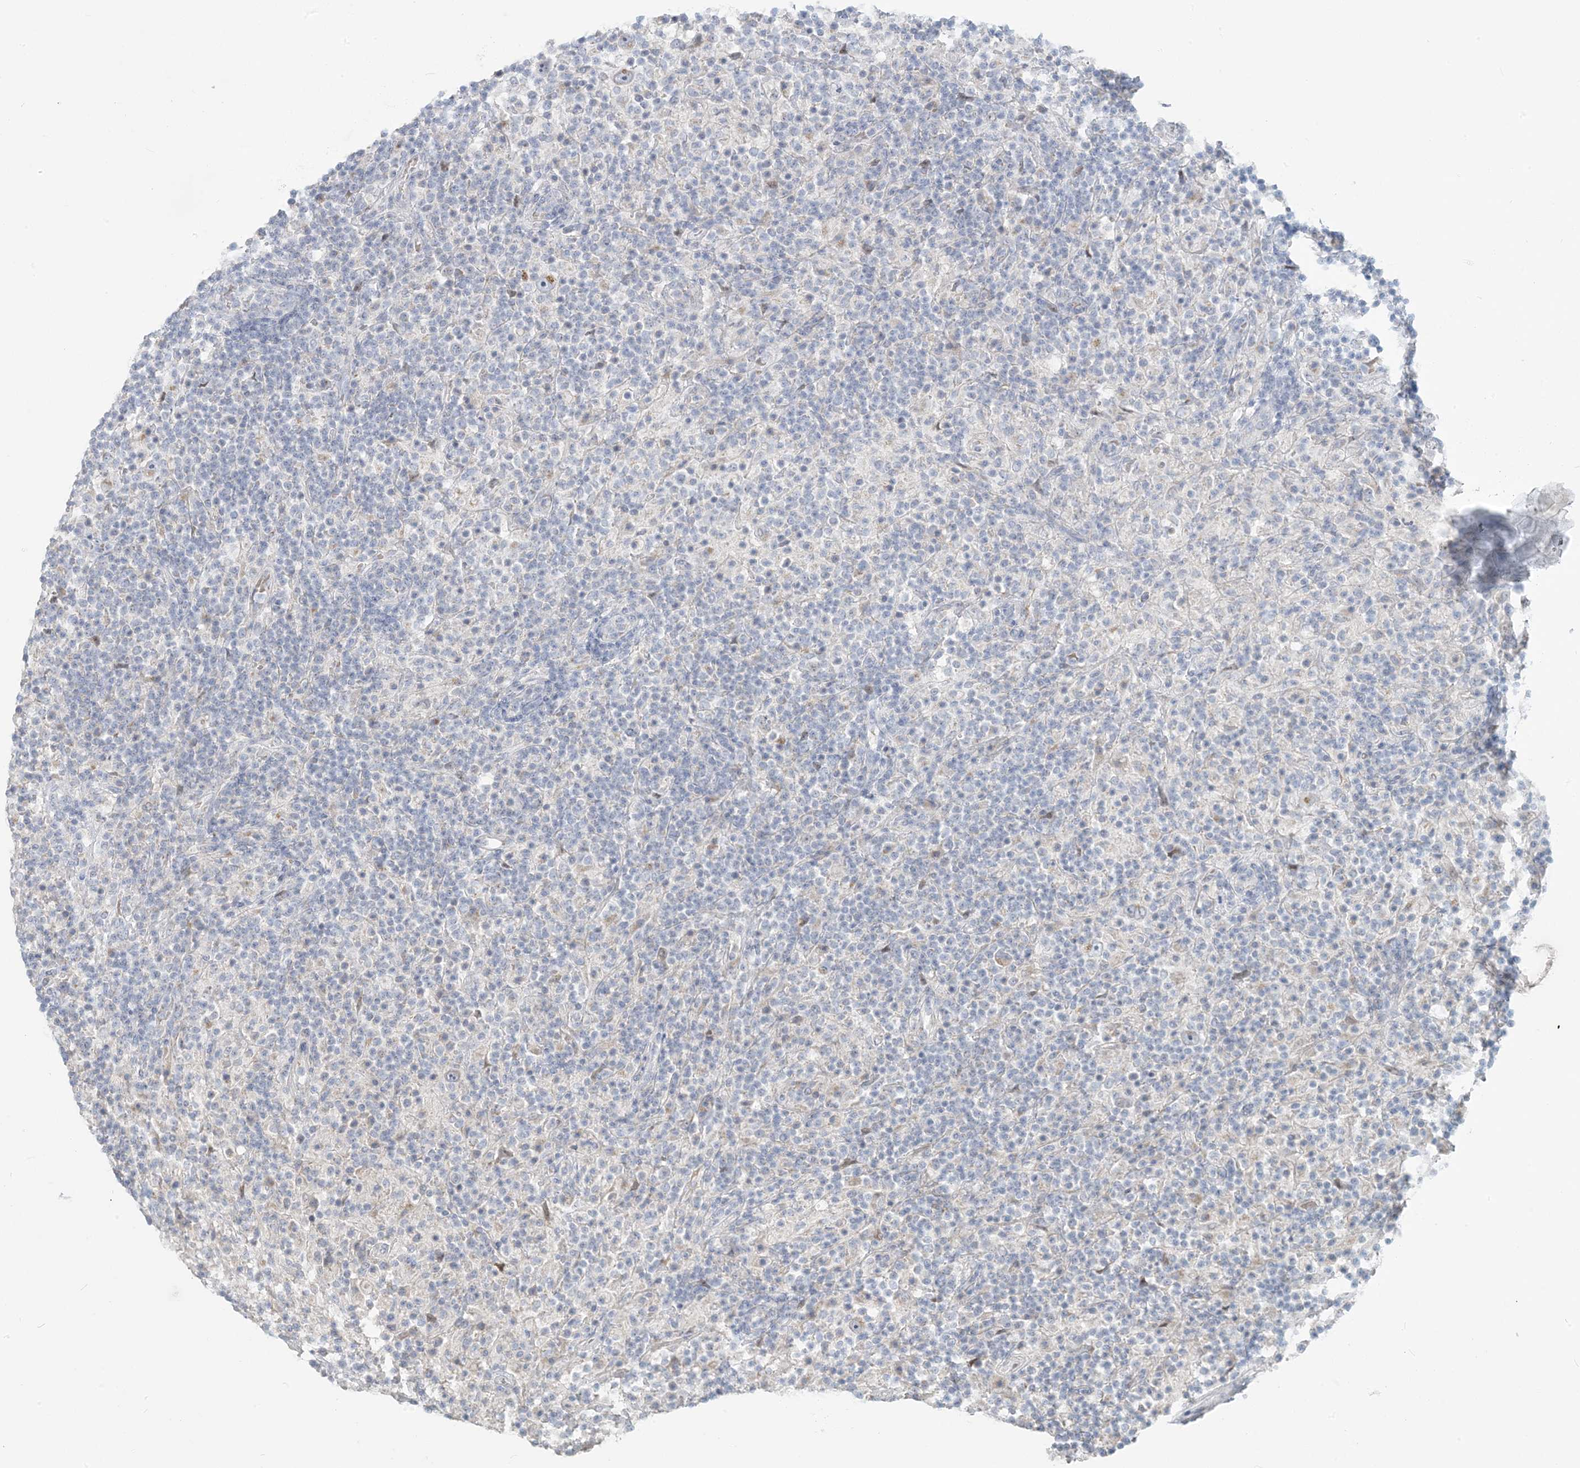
{"staining": {"intensity": "negative", "quantity": "none", "location": "none"}, "tissue": "lymphoma", "cell_type": "Tumor cells", "image_type": "cancer", "snomed": [{"axis": "morphology", "description": "Hodgkin's disease, NOS"}, {"axis": "topography", "description": "Lymph node"}], "caption": "DAB (3,3'-diaminobenzidine) immunohistochemical staining of Hodgkin's disease shows no significant positivity in tumor cells.", "gene": "SCML1", "patient": {"sex": "male", "age": 70}}